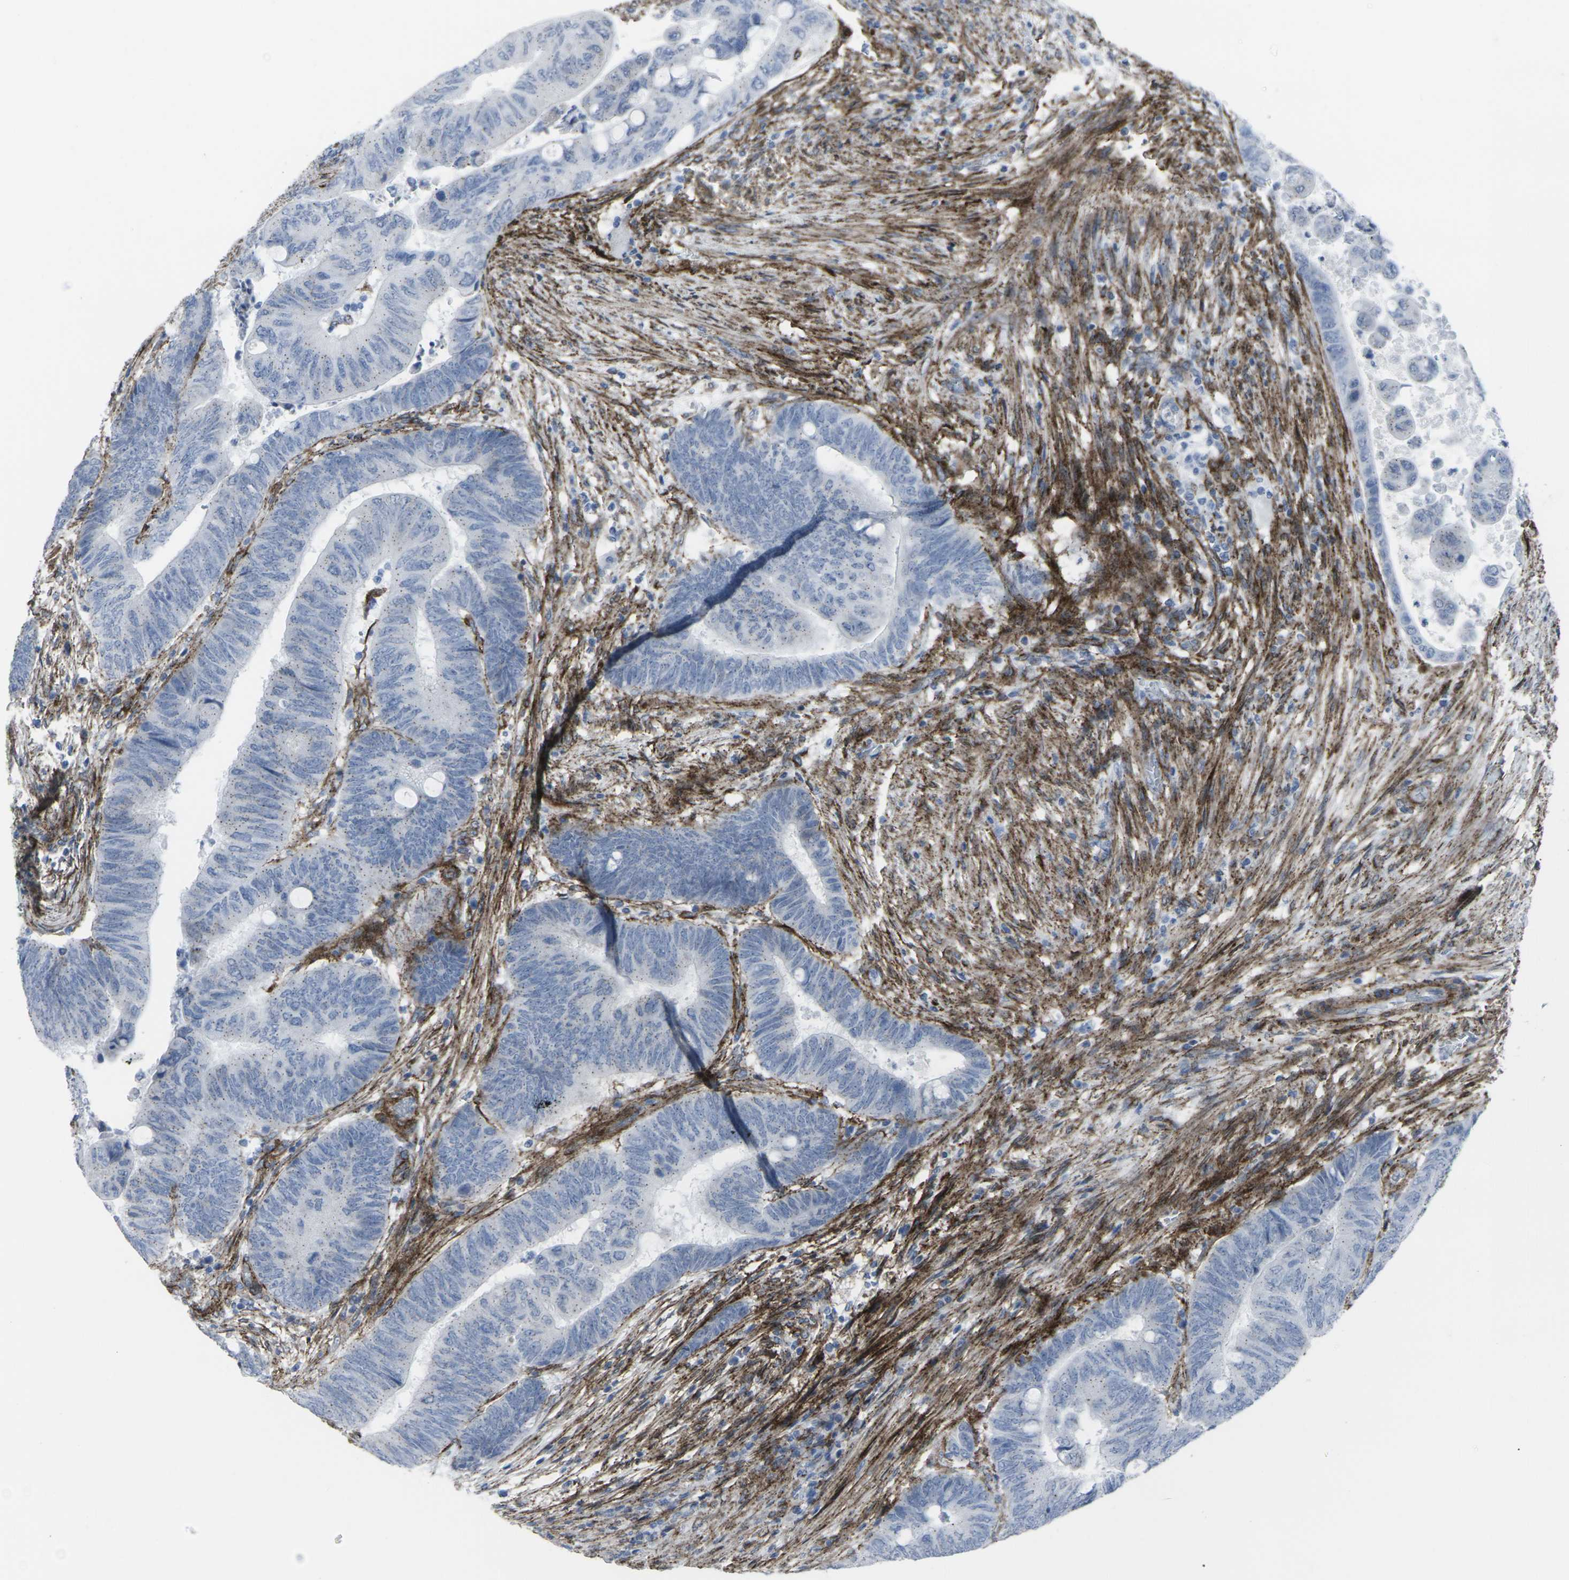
{"staining": {"intensity": "negative", "quantity": "none", "location": "none"}, "tissue": "colorectal cancer", "cell_type": "Tumor cells", "image_type": "cancer", "snomed": [{"axis": "morphology", "description": "Normal tissue, NOS"}, {"axis": "morphology", "description": "Adenocarcinoma, NOS"}, {"axis": "topography", "description": "Rectum"}, {"axis": "topography", "description": "Peripheral nerve tissue"}], "caption": "An immunohistochemistry photomicrograph of colorectal cancer is shown. There is no staining in tumor cells of colorectal cancer. (DAB (3,3'-diaminobenzidine) IHC visualized using brightfield microscopy, high magnification).", "gene": "CDH11", "patient": {"sex": "male", "age": 92}}